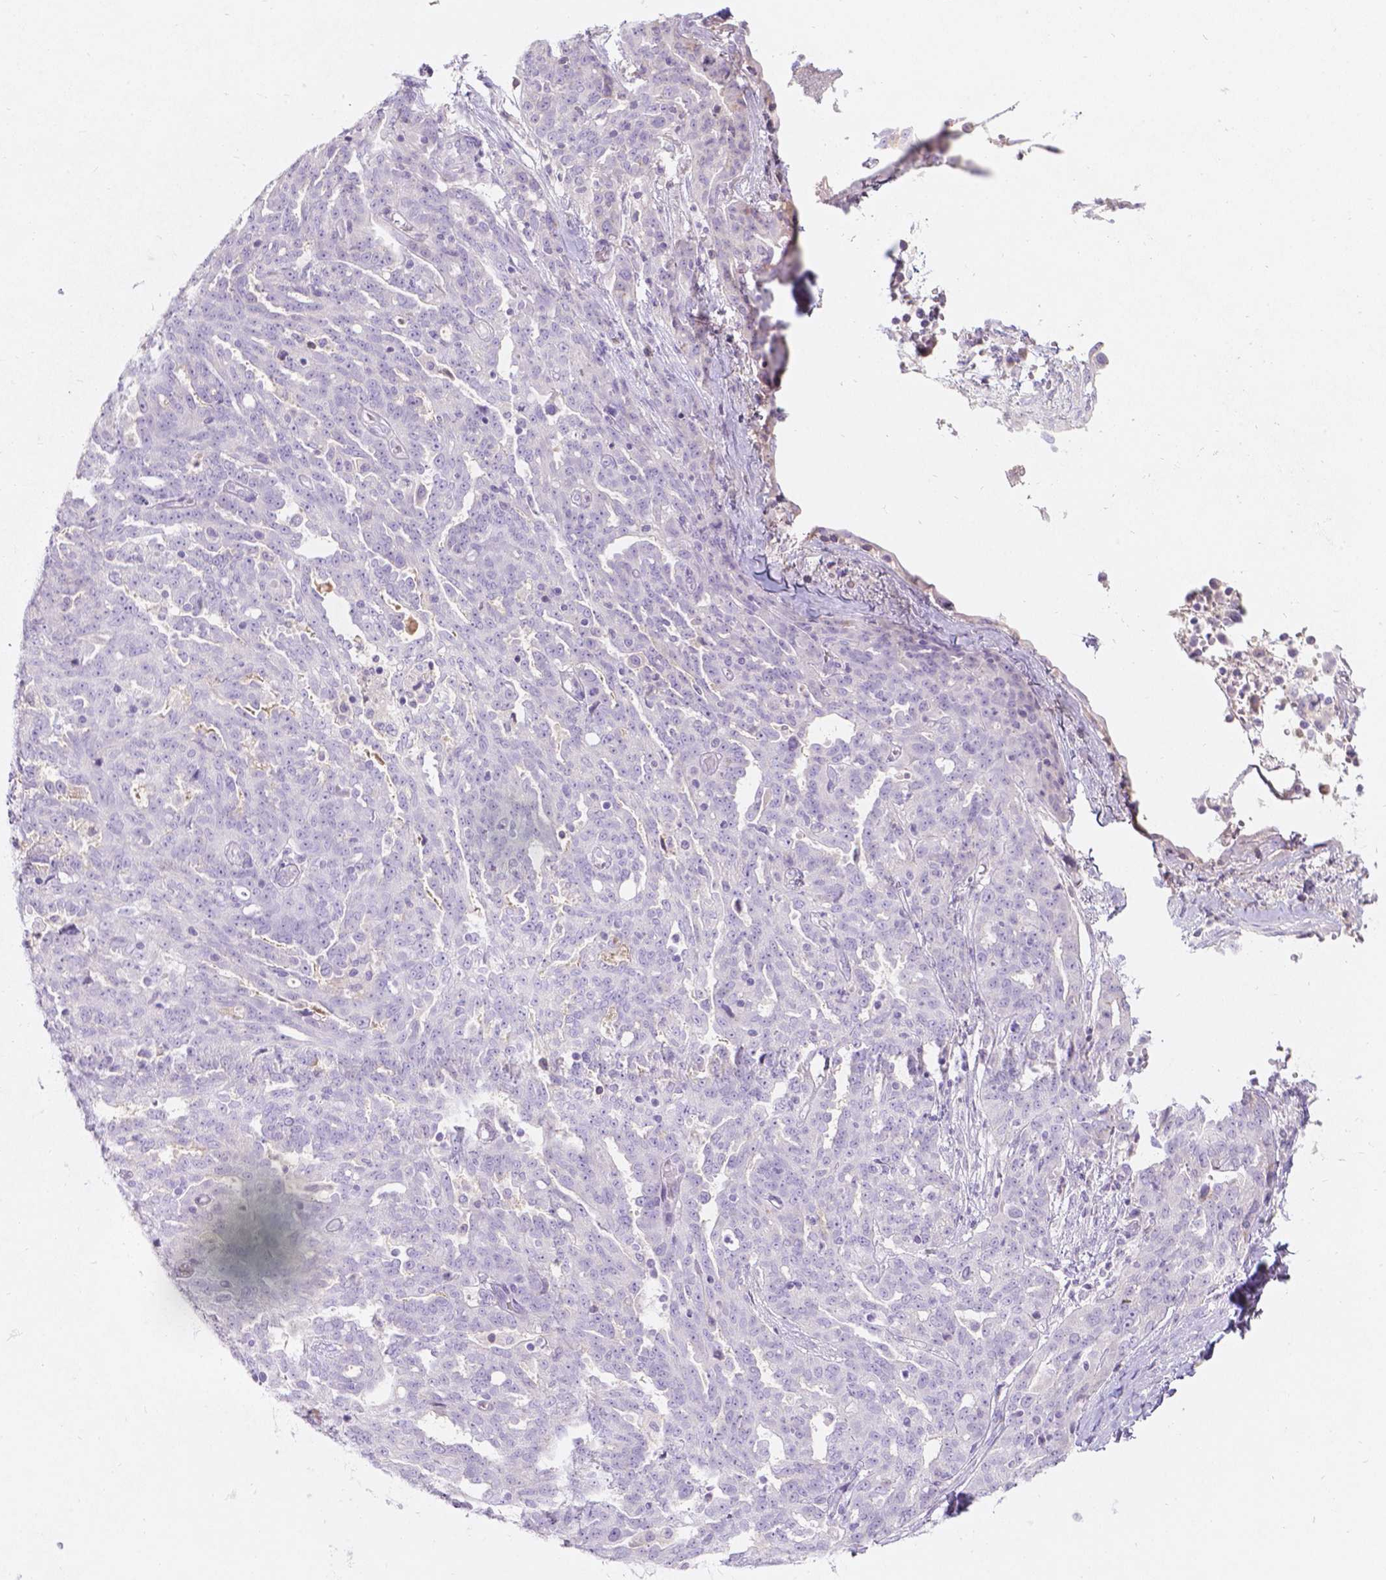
{"staining": {"intensity": "negative", "quantity": "none", "location": "none"}, "tissue": "ovarian cancer", "cell_type": "Tumor cells", "image_type": "cancer", "snomed": [{"axis": "morphology", "description": "Cystadenocarcinoma, serous, NOS"}, {"axis": "topography", "description": "Ovary"}], "caption": "A histopathology image of human ovarian cancer is negative for staining in tumor cells.", "gene": "GAL3ST2", "patient": {"sex": "female", "age": 67}}